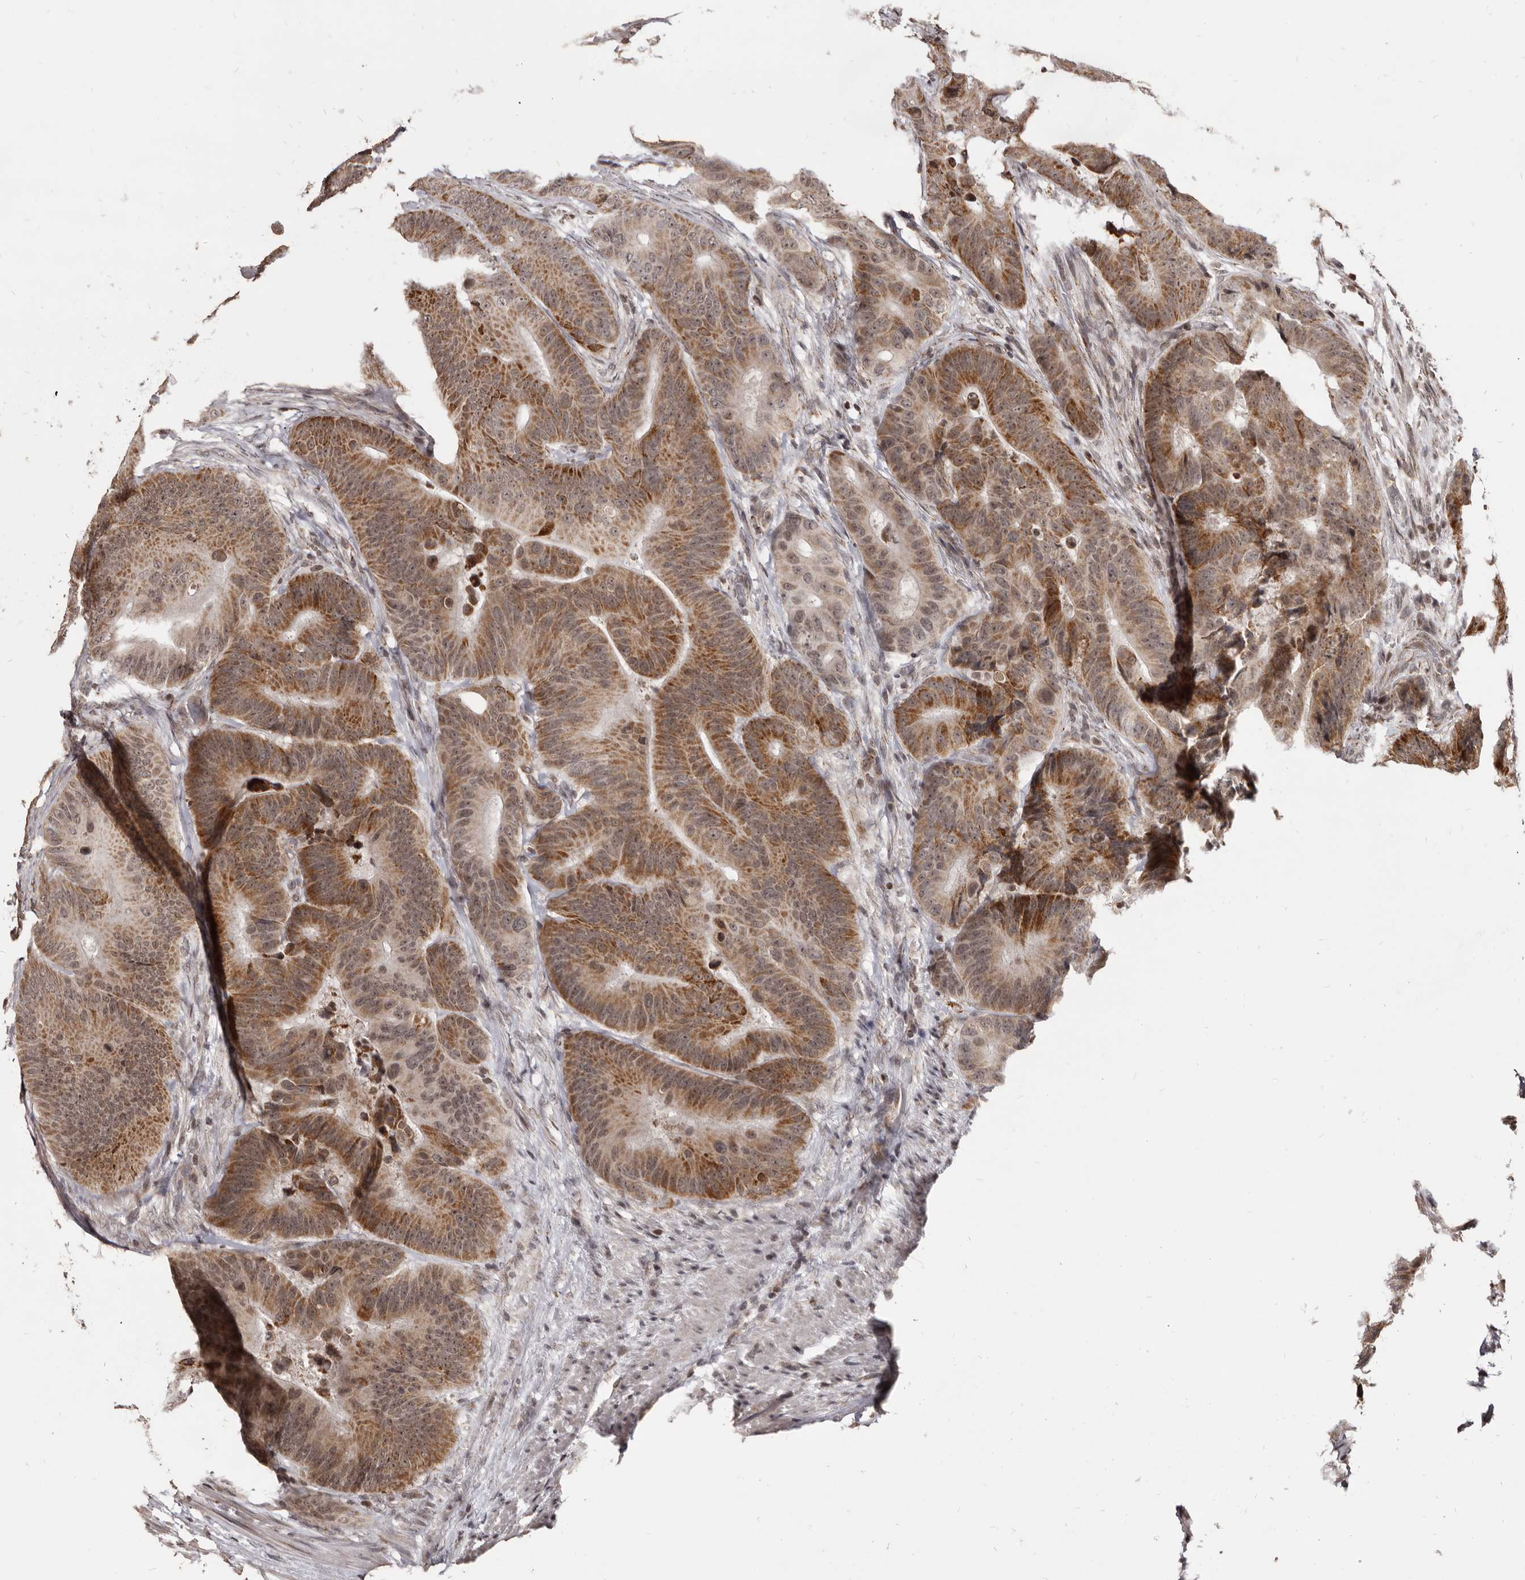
{"staining": {"intensity": "moderate", "quantity": ">75%", "location": "cytoplasmic/membranous"}, "tissue": "colorectal cancer", "cell_type": "Tumor cells", "image_type": "cancer", "snomed": [{"axis": "morphology", "description": "Adenocarcinoma, NOS"}, {"axis": "topography", "description": "Colon"}], "caption": "A micrograph of human colorectal adenocarcinoma stained for a protein demonstrates moderate cytoplasmic/membranous brown staining in tumor cells. (IHC, brightfield microscopy, high magnification).", "gene": "THUMPD1", "patient": {"sex": "male", "age": 83}}